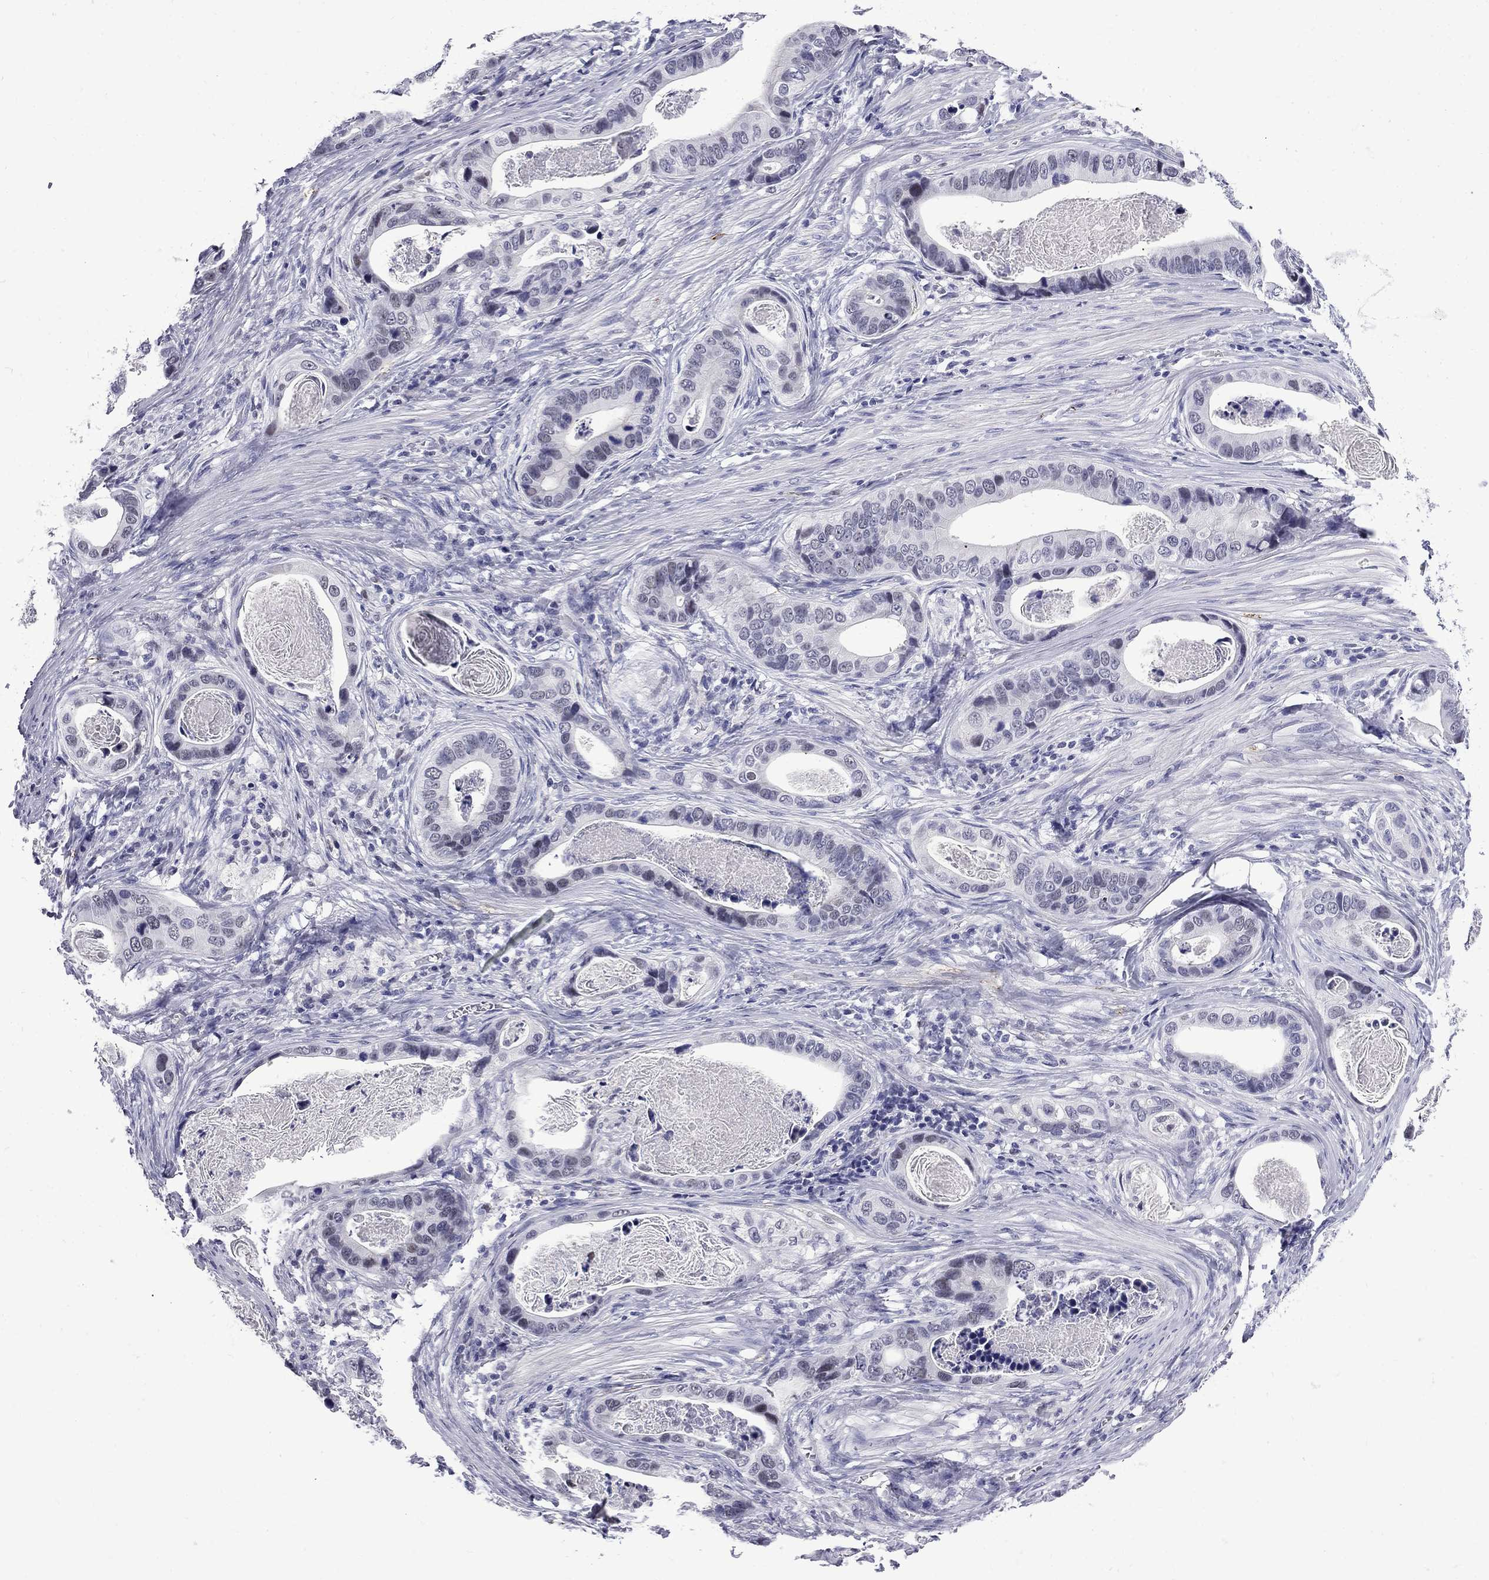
{"staining": {"intensity": "negative", "quantity": "none", "location": "none"}, "tissue": "stomach cancer", "cell_type": "Tumor cells", "image_type": "cancer", "snomed": [{"axis": "morphology", "description": "Adenocarcinoma, NOS"}, {"axis": "topography", "description": "Stomach"}], "caption": "Stomach cancer (adenocarcinoma) was stained to show a protein in brown. There is no significant staining in tumor cells.", "gene": "MGARP", "patient": {"sex": "male", "age": 84}}